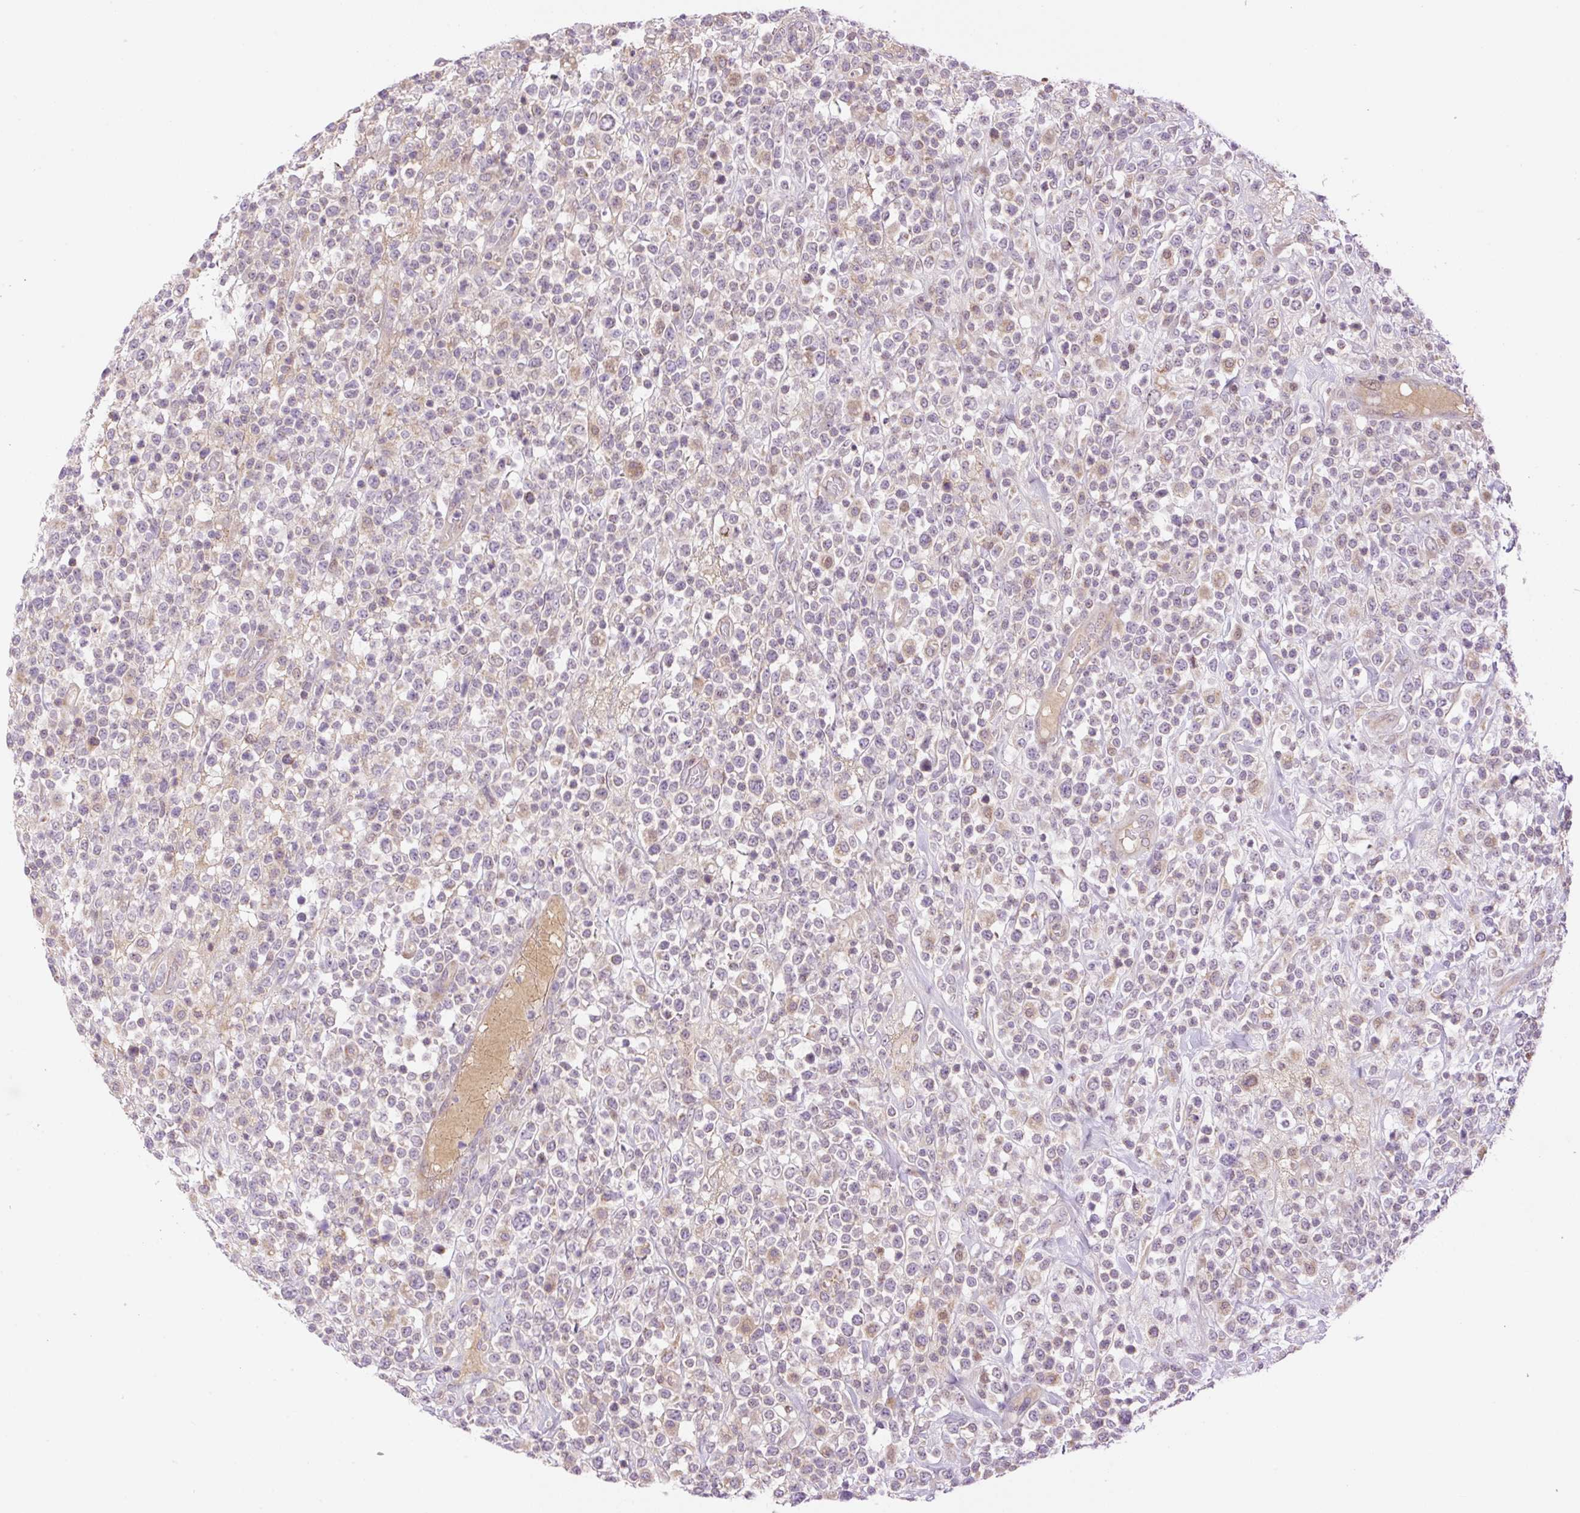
{"staining": {"intensity": "weak", "quantity": "<25%", "location": "cytoplasmic/membranous"}, "tissue": "lymphoma", "cell_type": "Tumor cells", "image_type": "cancer", "snomed": [{"axis": "morphology", "description": "Malignant lymphoma, non-Hodgkin's type, High grade"}, {"axis": "topography", "description": "Colon"}], "caption": "Lymphoma was stained to show a protein in brown. There is no significant expression in tumor cells.", "gene": "ZNF394", "patient": {"sex": "female", "age": 53}}